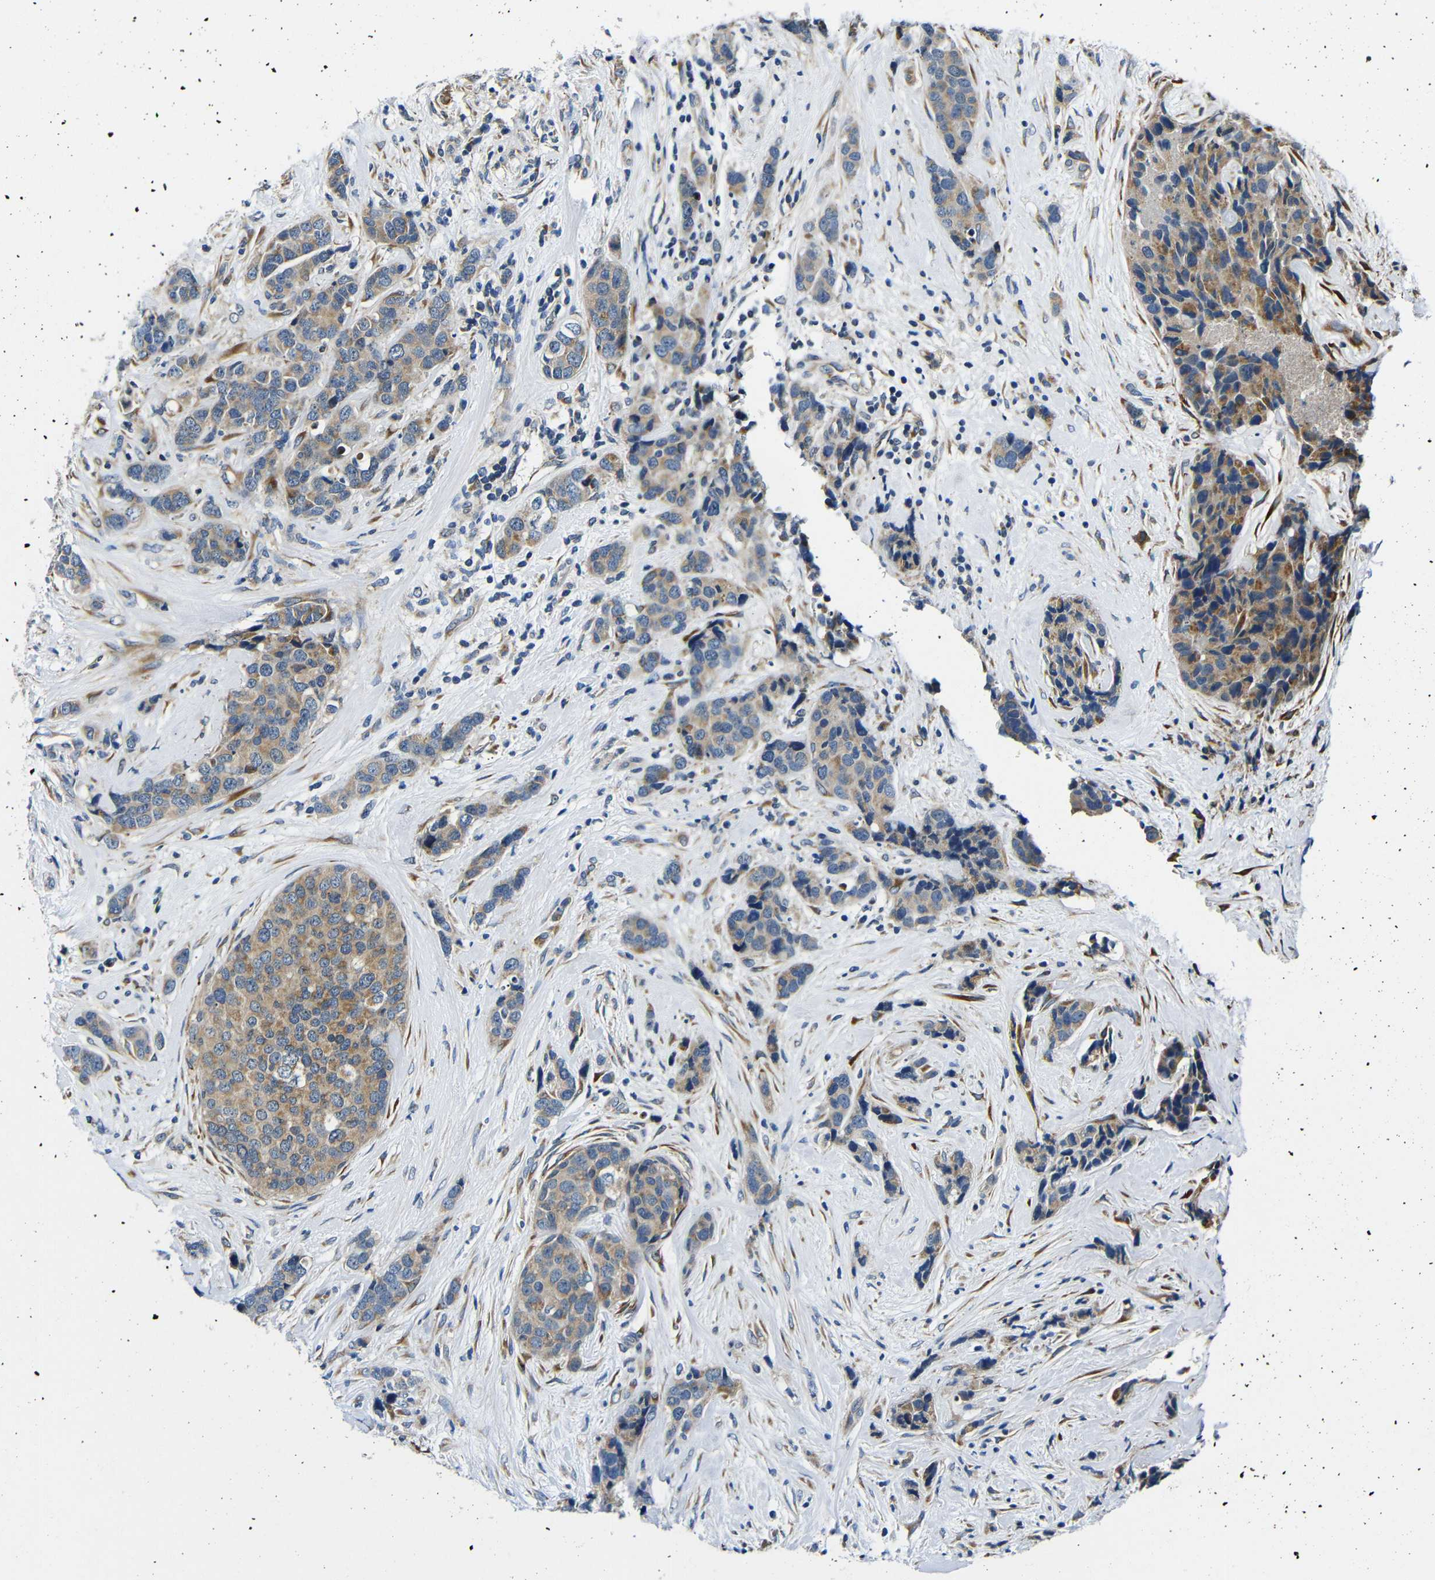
{"staining": {"intensity": "moderate", "quantity": ">75%", "location": "cytoplasmic/membranous"}, "tissue": "breast cancer", "cell_type": "Tumor cells", "image_type": "cancer", "snomed": [{"axis": "morphology", "description": "Lobular carcinoma"}, {"axis": "topography", "description": "Breast"}], "caption": "Protein positivity by immunohistochemistry exhibits moderate cytoplasmic/membranous expression in approximately >75% of tumor cells in lobular carcinoma (breast). (DAB (3,3'-diaminobenzidine) = brown stain, brightfield microscopy at high magnification).", "gene": "FKBP14", "patient": {"sex": "female", "age": 59}}